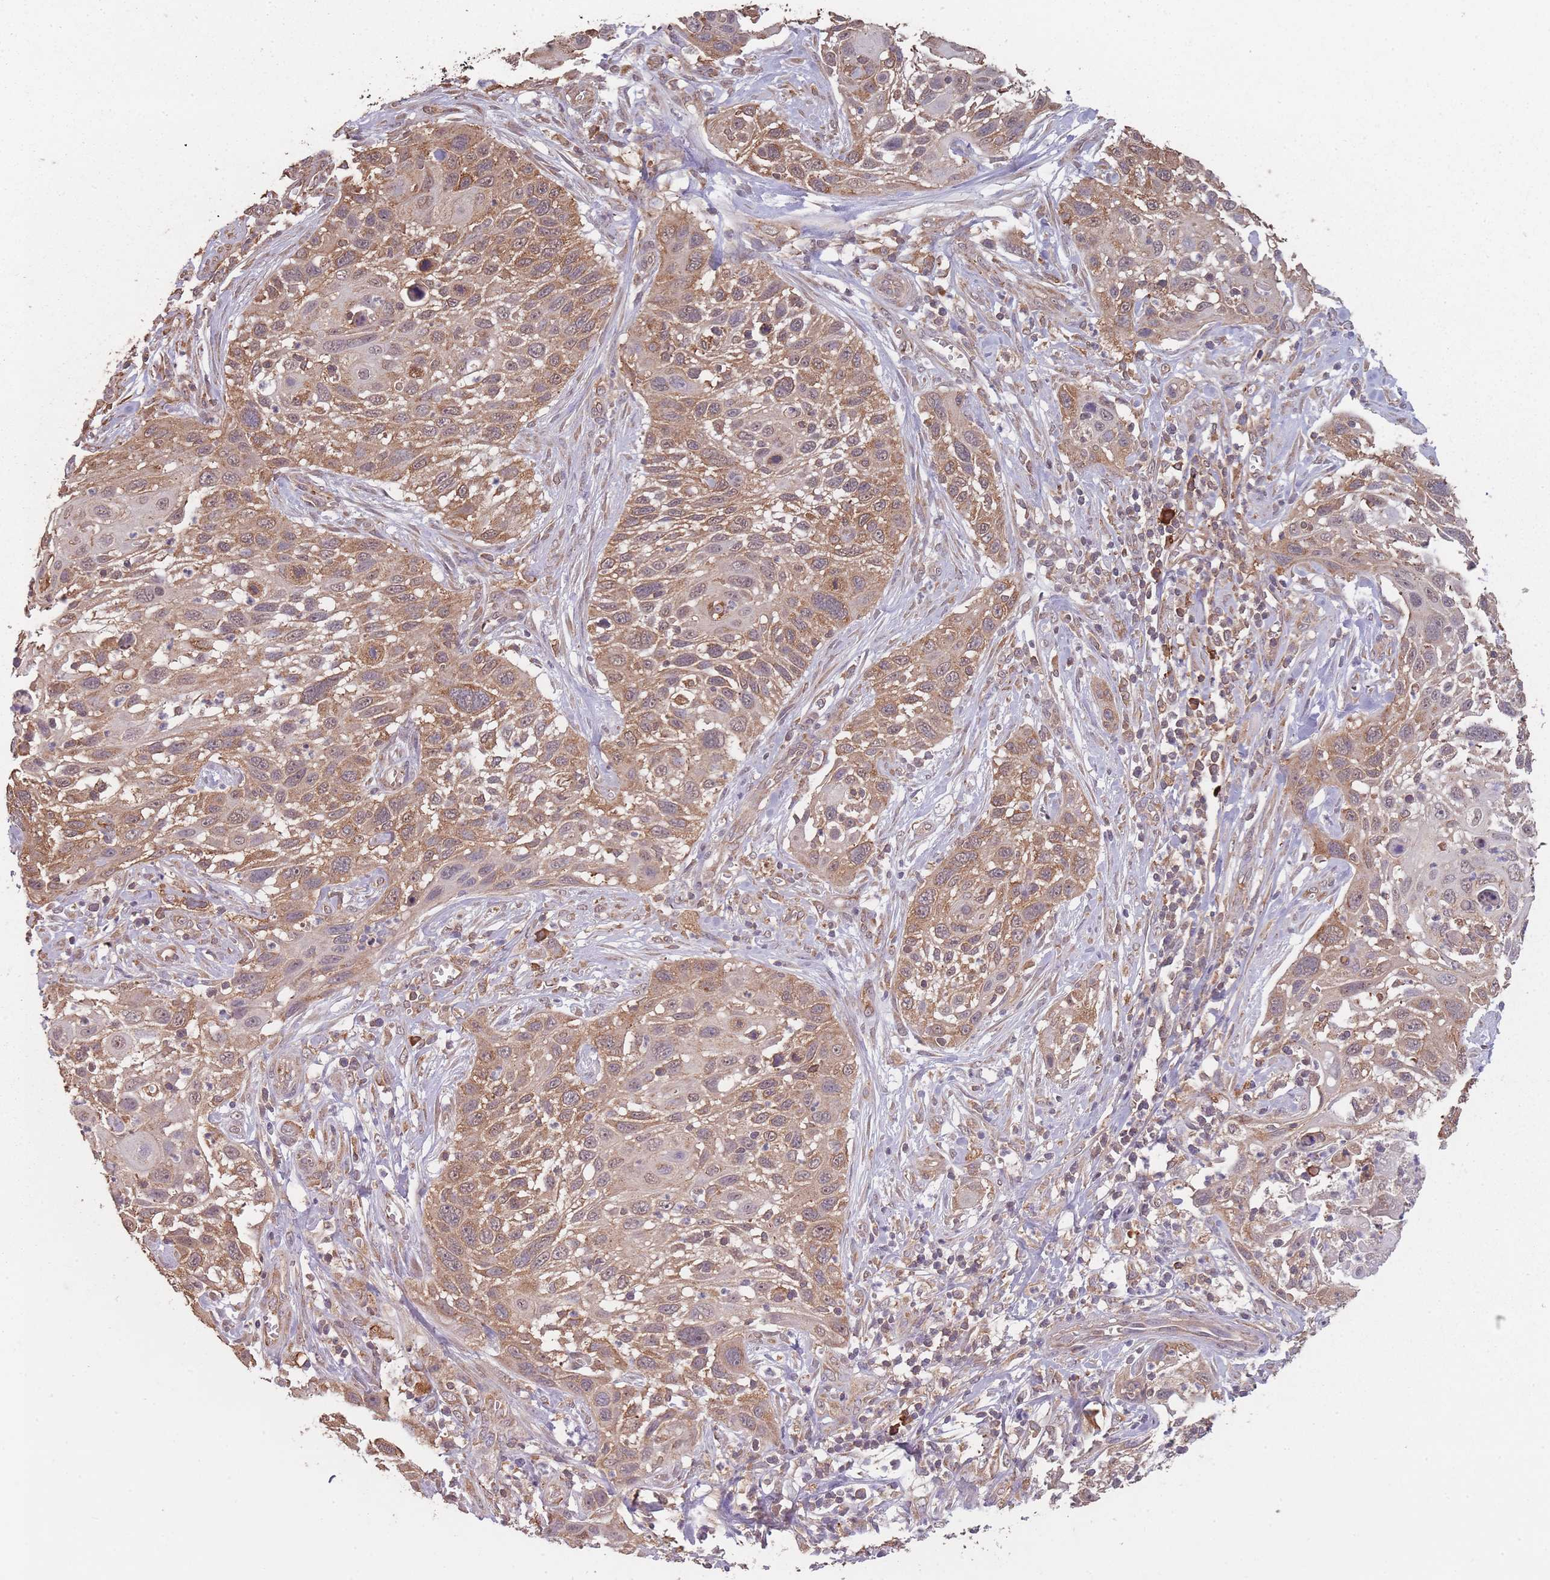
{"staining": {"intensity": "moderate", "quantity": ">75%", "location": "cytoplasmic/membranous"}, "tissue": "cervical cancer", "cell_type": "Tumor cells", "image_type": "cancer", "snomed": [{"axis": "morphology", "description": "Squamous cell carcinoma, NOS"}, {"axis": "topography", "description": "Cervix"}], "caption": "Cervical cancer stained for a protein (brown) demonstrates moderate cytoplasmic/membranous positive expression in about >75% of tumor cells.", "gene": "SANBR", "patient": {"sex": "female", "age": 70}}